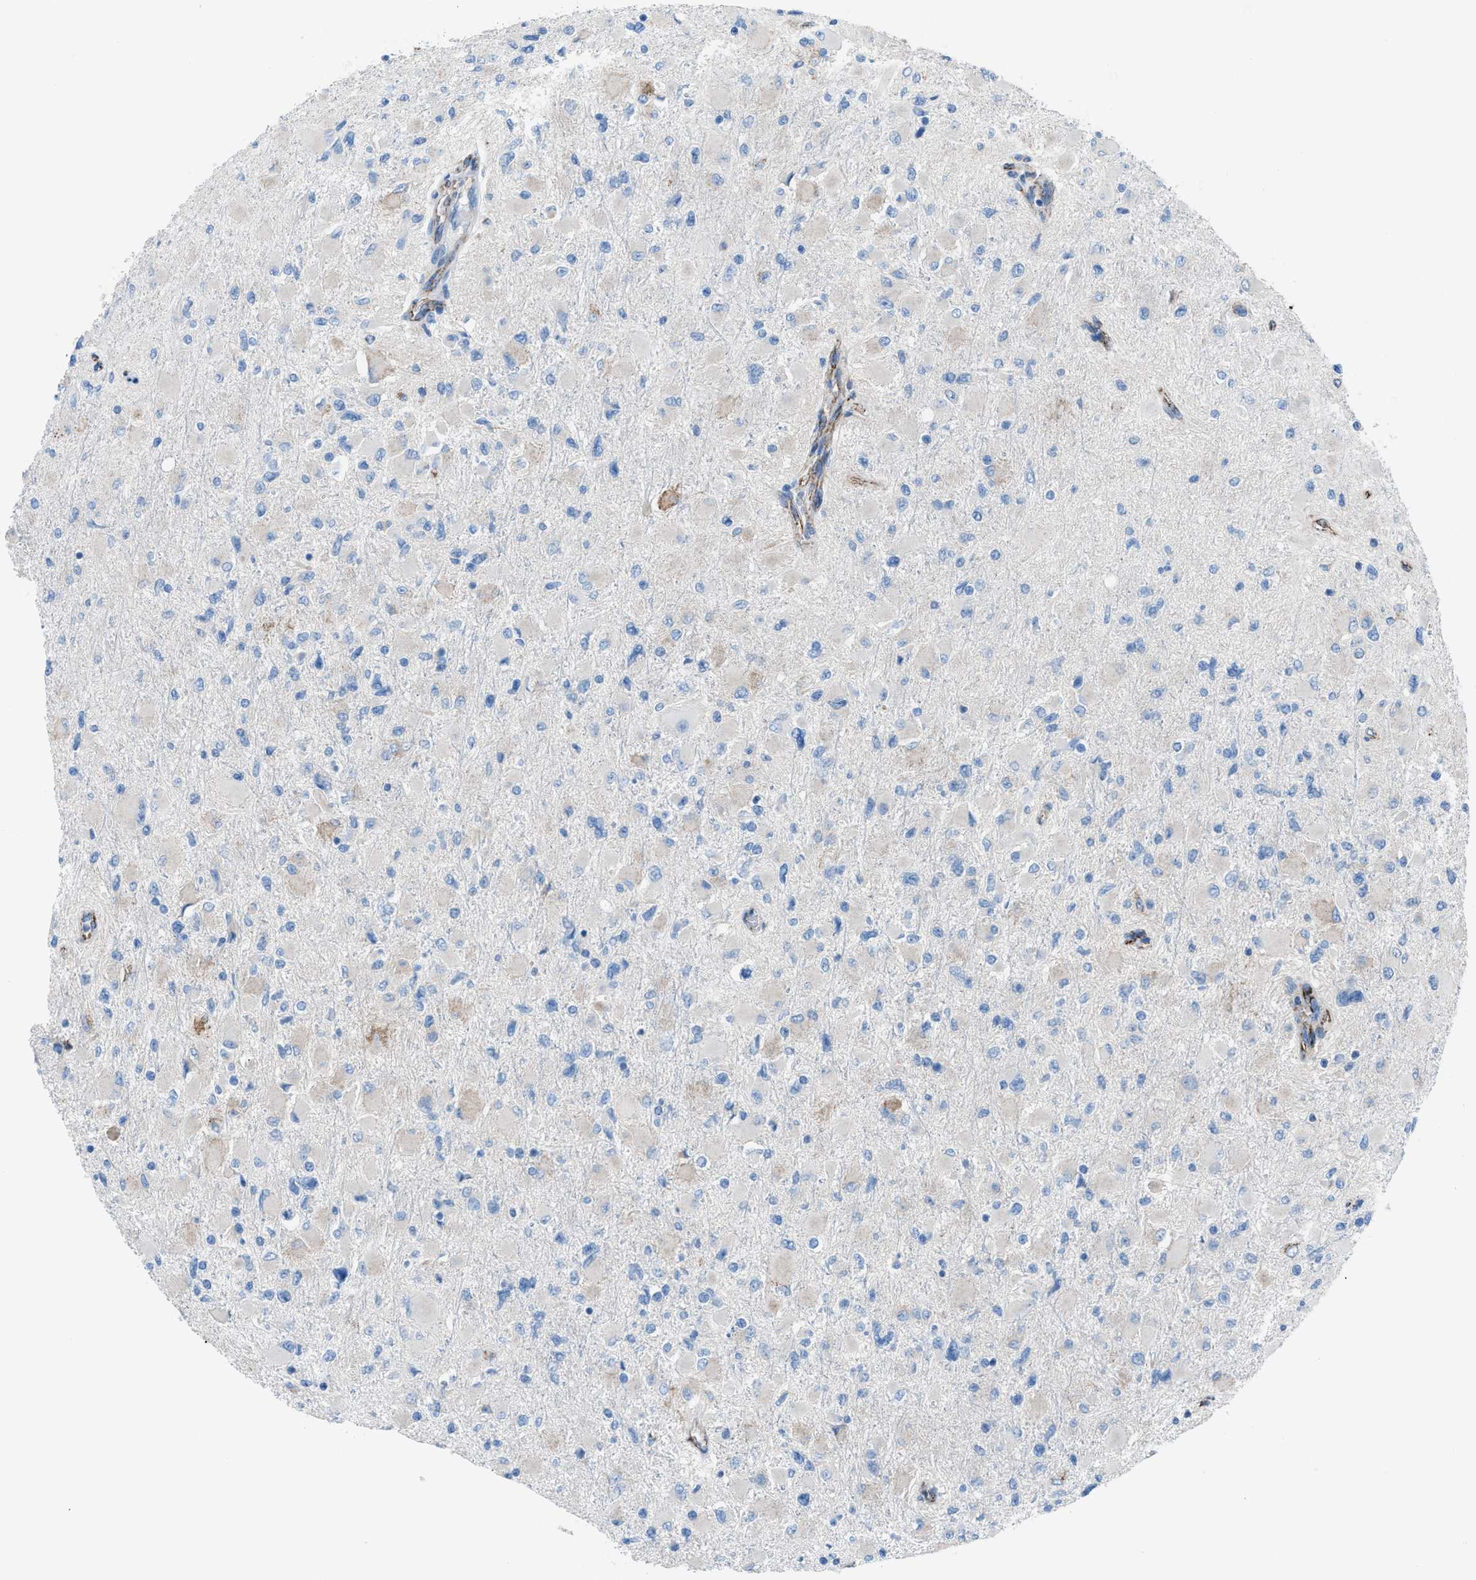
{"staining": {"intensity": "negative", "quantity": "none", "location": "none"}, "tissue": "glioma", "cell_type": "Tumor cells", "image_type": "cancer", "snomed": [{"axis": "morphology", "description": "Glioma, malignant, High grade"}, {"axis": "topography", "description": "Cerebral cortex"}], "caption": "Immunohistochemical staining of human glioma exhibits no significant expression in tumor cells. The staining is performed using DAB brown chromogen with nuclei counter-stained in using hematoxylin.", "gene": "CD1B", "patient": {"sex": "female", "age": 36}}